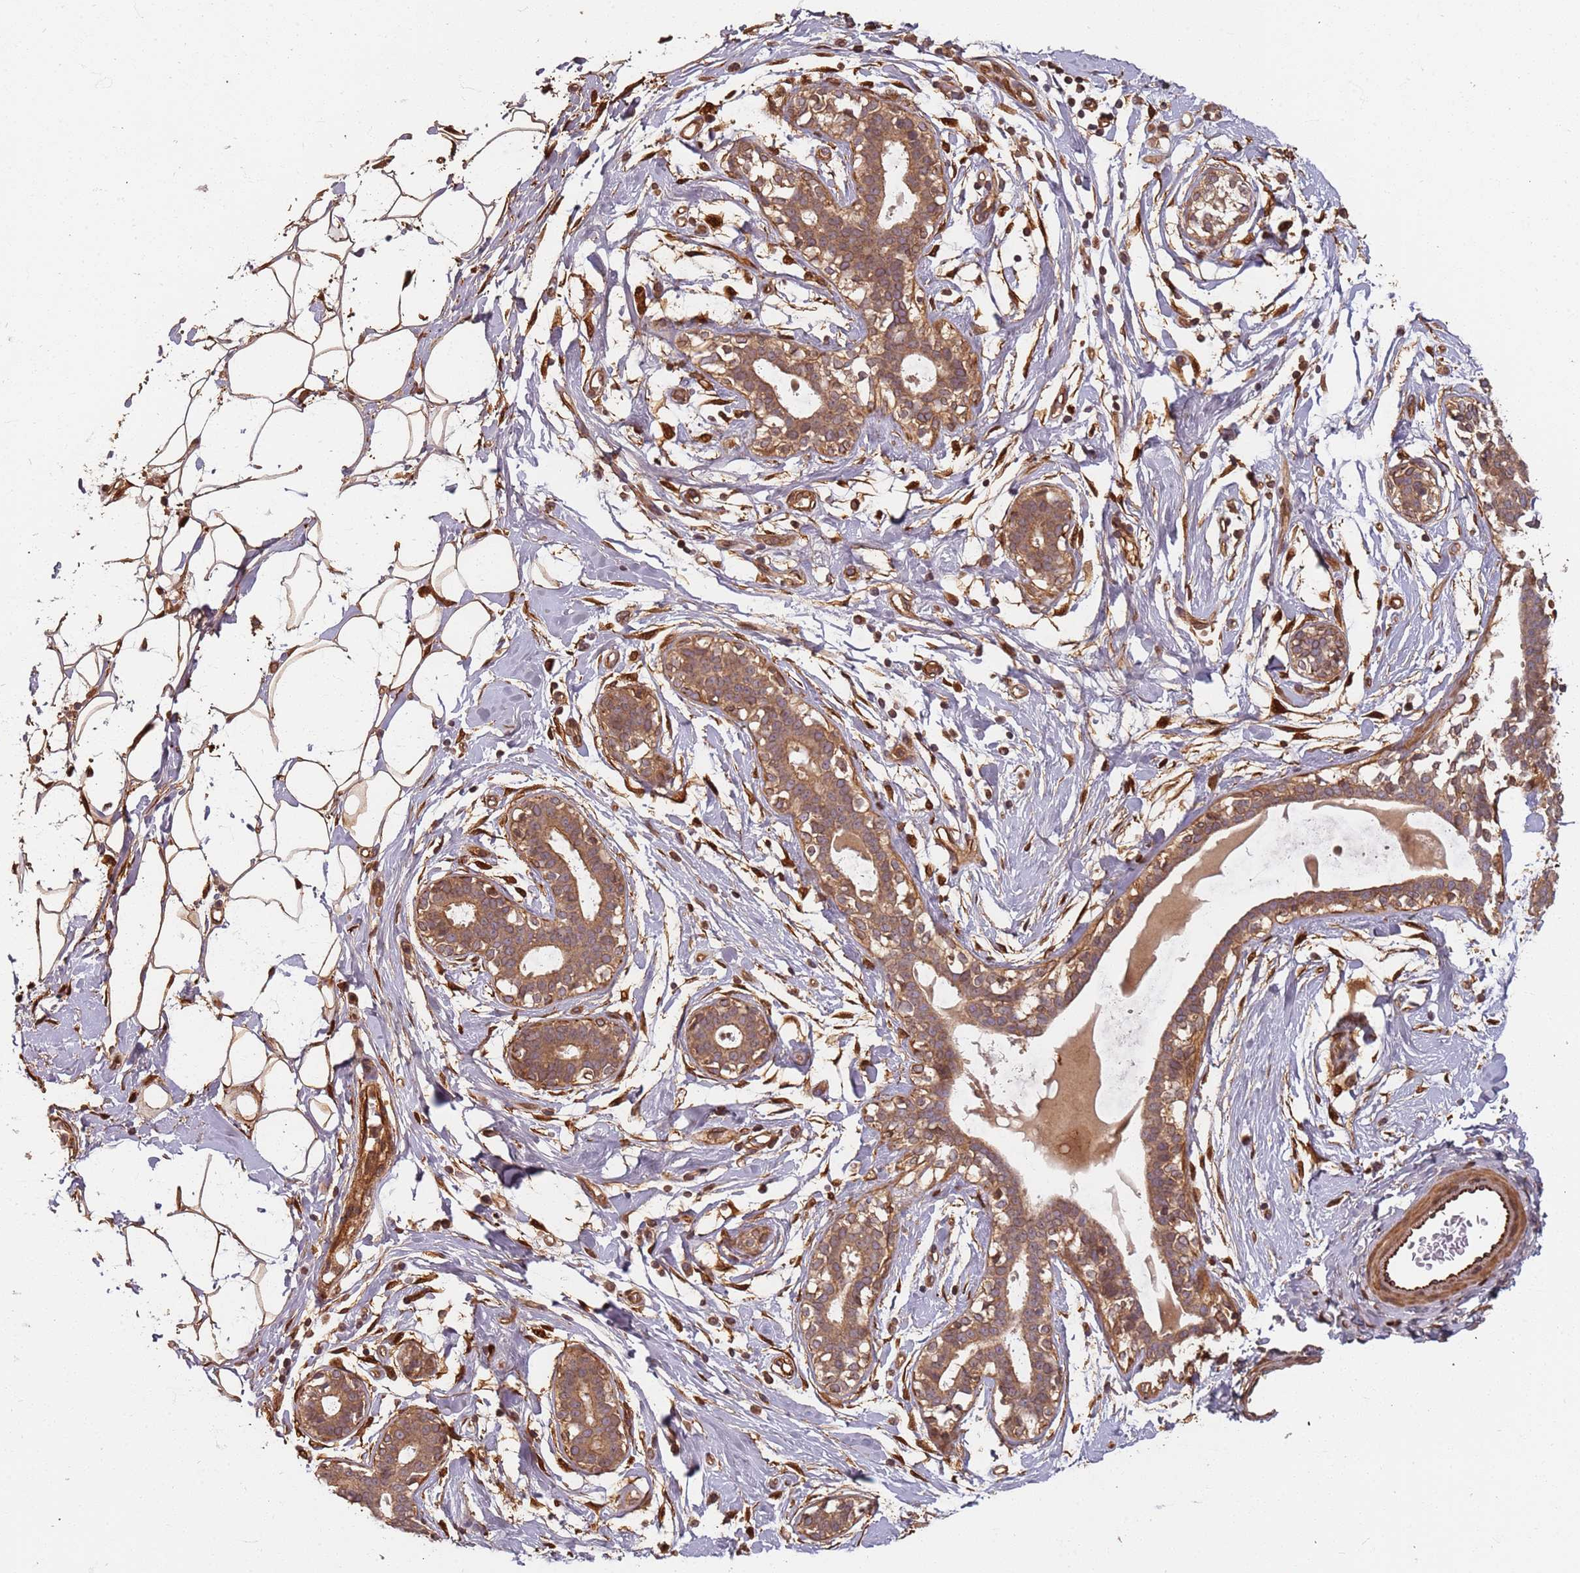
{"staining": {"intensity": "negative", "quantity": "none", "location": "none"}, "tissue": "adipose tissue", "cell_type": "Adipocytes", "image_type": "normal", "snomed": [{"axis": "morphology", "description": "Normal tissue, NOS"}, {"axis": "topography", "description": "Breast"}], "caption": "Immunohistochemistry of normal adipose tissue reveals no expression in adipocytes. (Stains: DAB immunohistochemistry (IHC) with hematoxylin counter stain, Microscopy: brightfield microscopy at high magnification).", "gene": "SDCCAG8", "patient": {"sex": "female", "age": 26}}